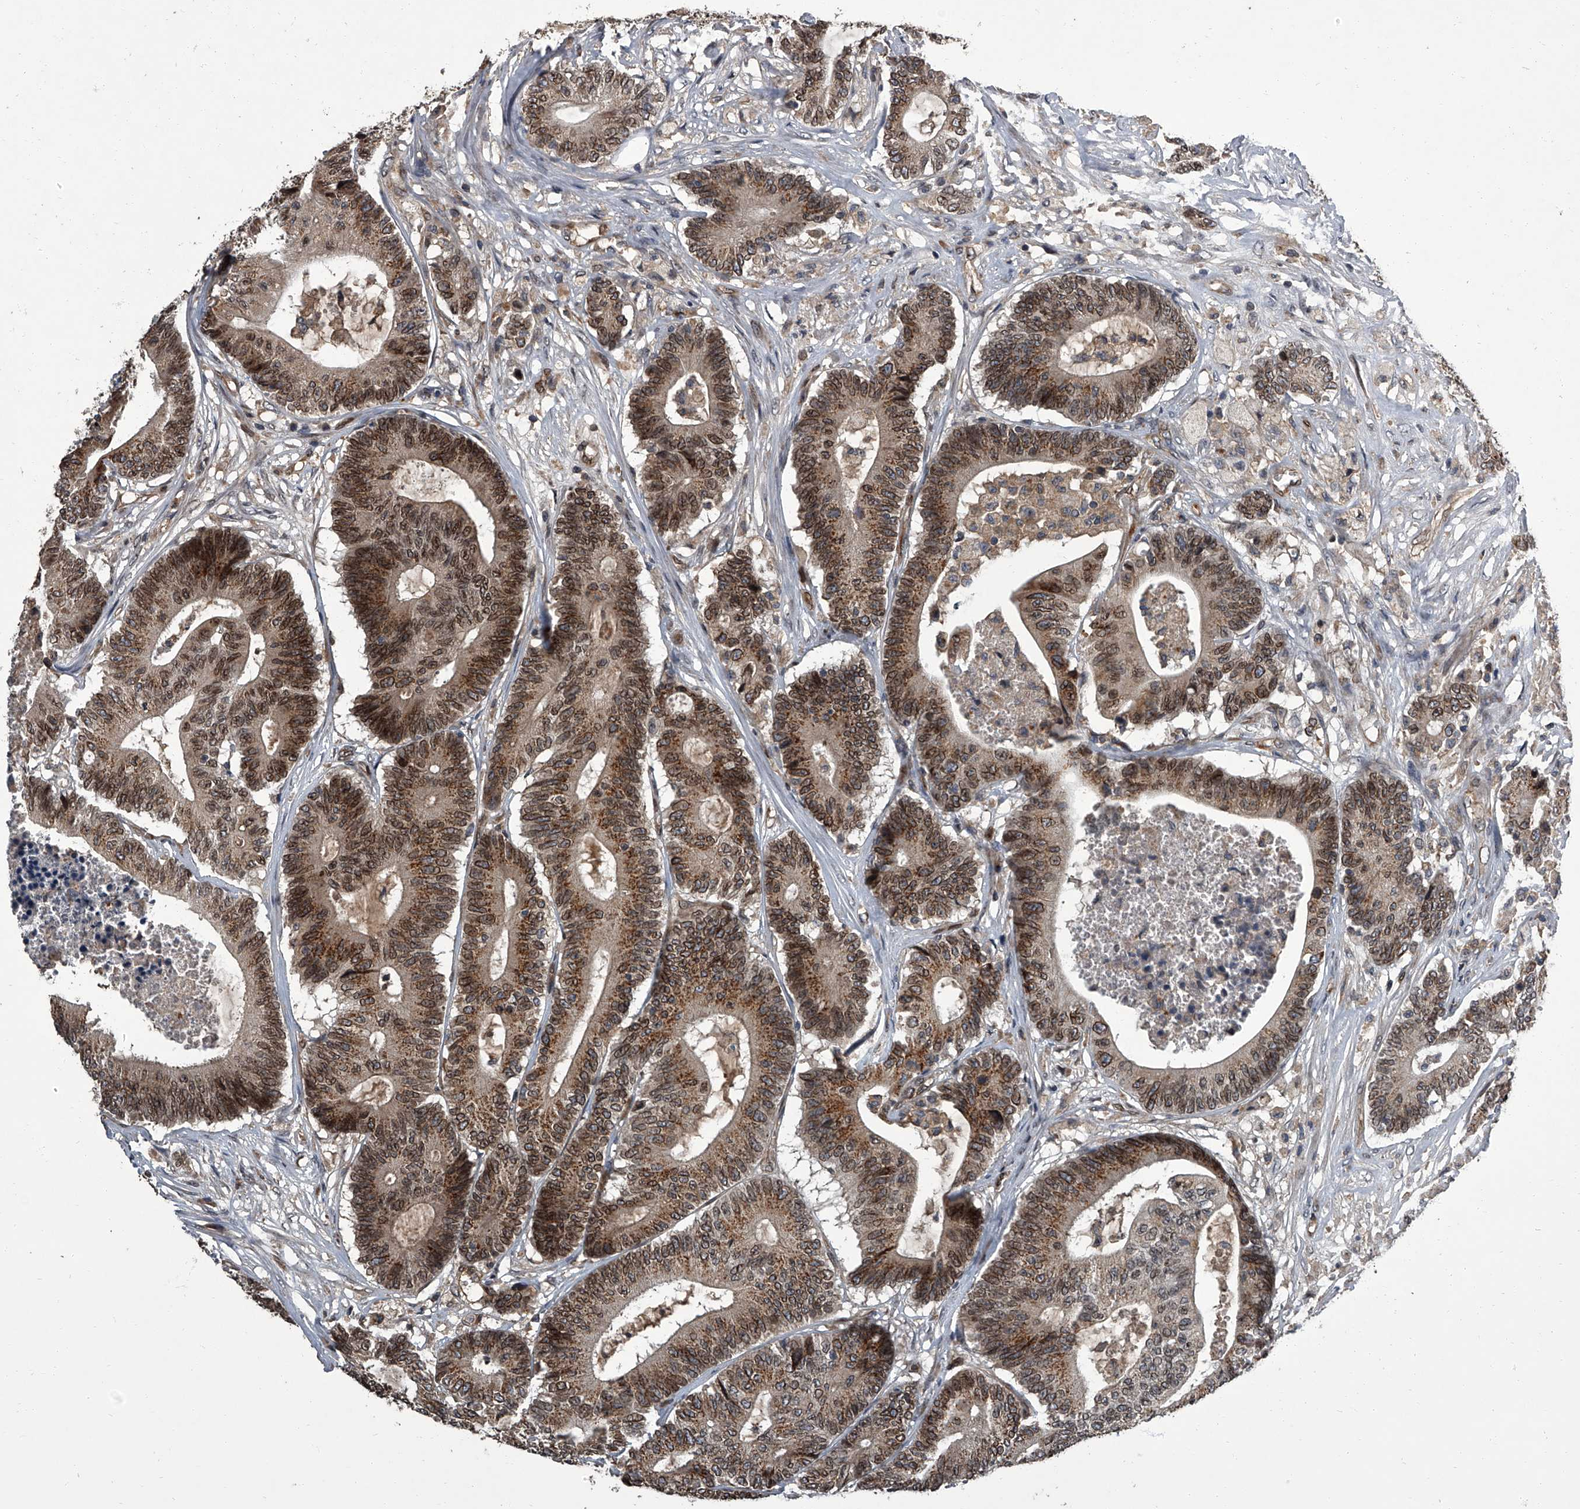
{"staining": {"intensity": "moderate", "quantity": ">75%", "location": "cytoplasmic/membranous,nuclear"}, "tissue": "colorectal cancer", "cell_type": "Tumor cells", "image_type": "cancer", "snomed": [{"axis": "morphology", "description": "Adenocarcinoma, NOS"}, {"axis": "topography", "description": "Colon"}], "caption": "The histopathology image exhibits staining of colorectal cancer, revealing moderate cytoplasmic/membranous and nuclear protein expression (brown color) within tumor cells.", "gene": "LRRC8C", "patient": {"sex": "female", "age": 84}}